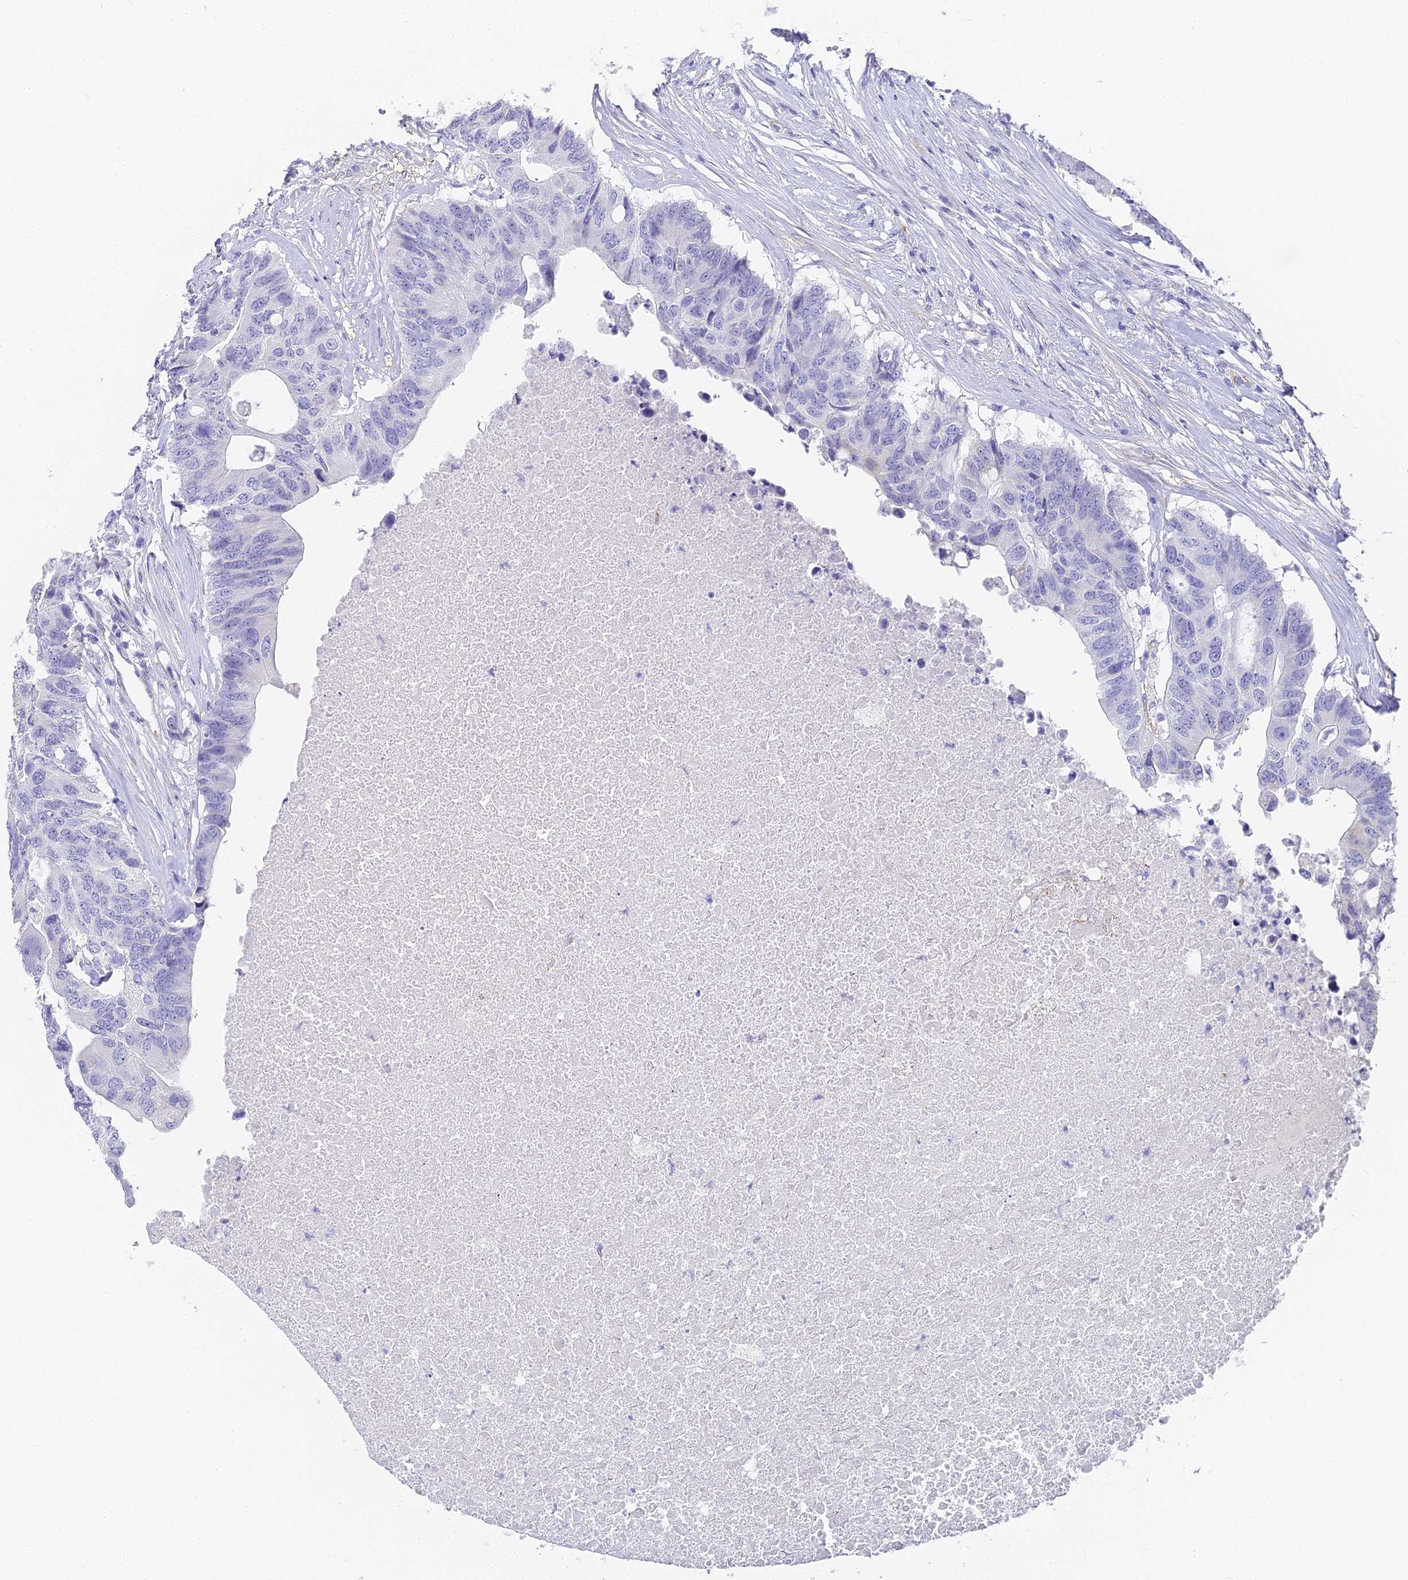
{"staining": {"intensity": "negative", "quantity": "none", "location": "none"}, "tissue": "colorectal cancer", "cell_type": "Tumor cells", "image_type": "cancer", "snomed": [{"axis": "morphology", "description": "Adenocarcinoma, NOS"}, {"axis": "topography", "description": "Colon"}], "caption": "IHC of colorectal adenocarcinoma demonstrates no positivity in tumor cells. The staining is performed using DAB brown chromogen with nuclei counter-stained in using hematoxylin.", "gene": "GJA1", "patient": {"sex": "male", "age": 71}}